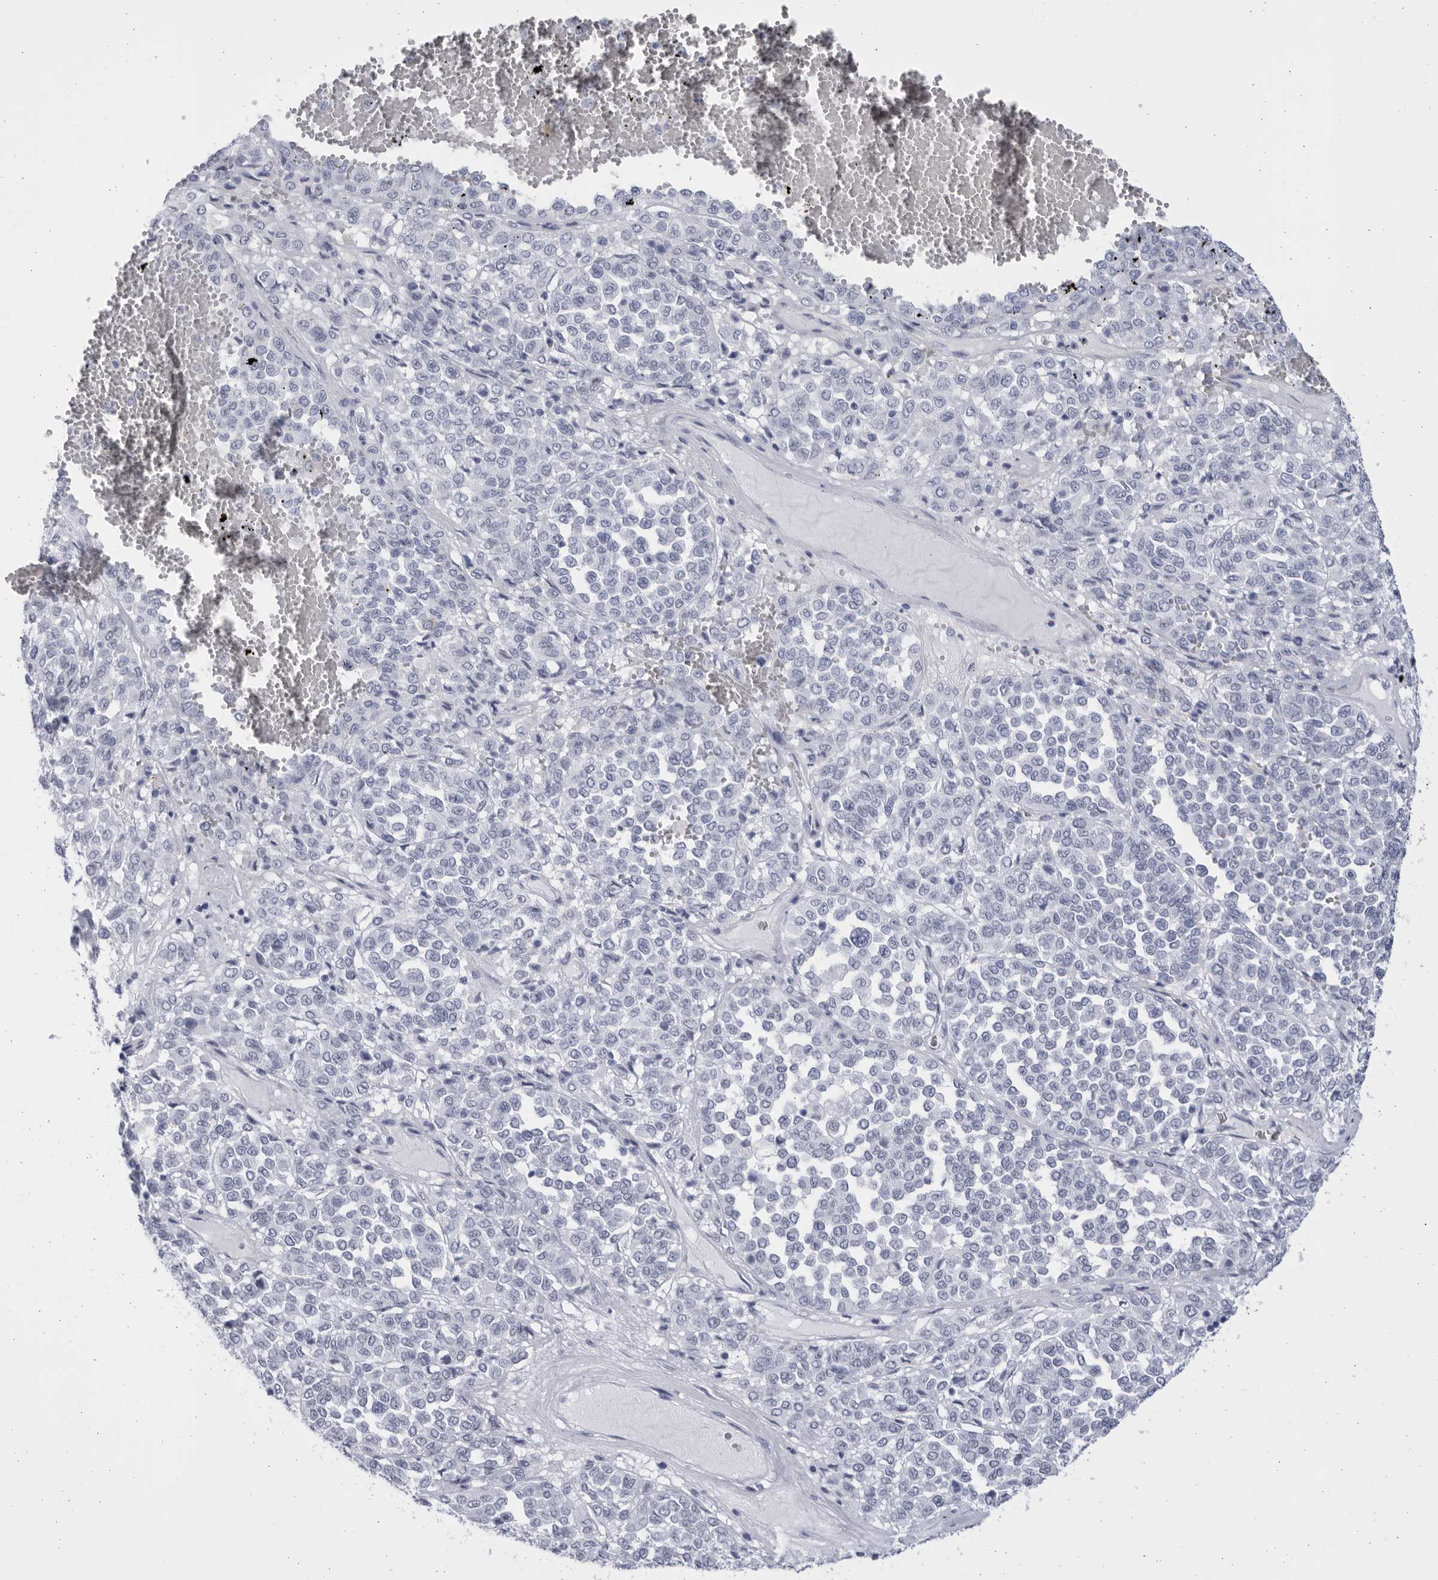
{"staining": {"intensity": "negative", "quantity": "none", "location": "none"}, "tissue": "melanoma", "cell_type": "Tumor cells", "image_type": "cancer", "snomed": [{"axis": "morphology", "description": "Malignant melanoma, Metastatic site"}, {"axis": "topography", "description": "Pancreas"}], "caption": "The photomicrograph shows no significant positivity in tumor cells of malignant melanoma (metastatic site). The staining is performed using DAB brown chromogen with nuclei counter-stained in using hematoxylin.", "gene": "CCDC181", "patient": {"sex": "female", "age": 30}}